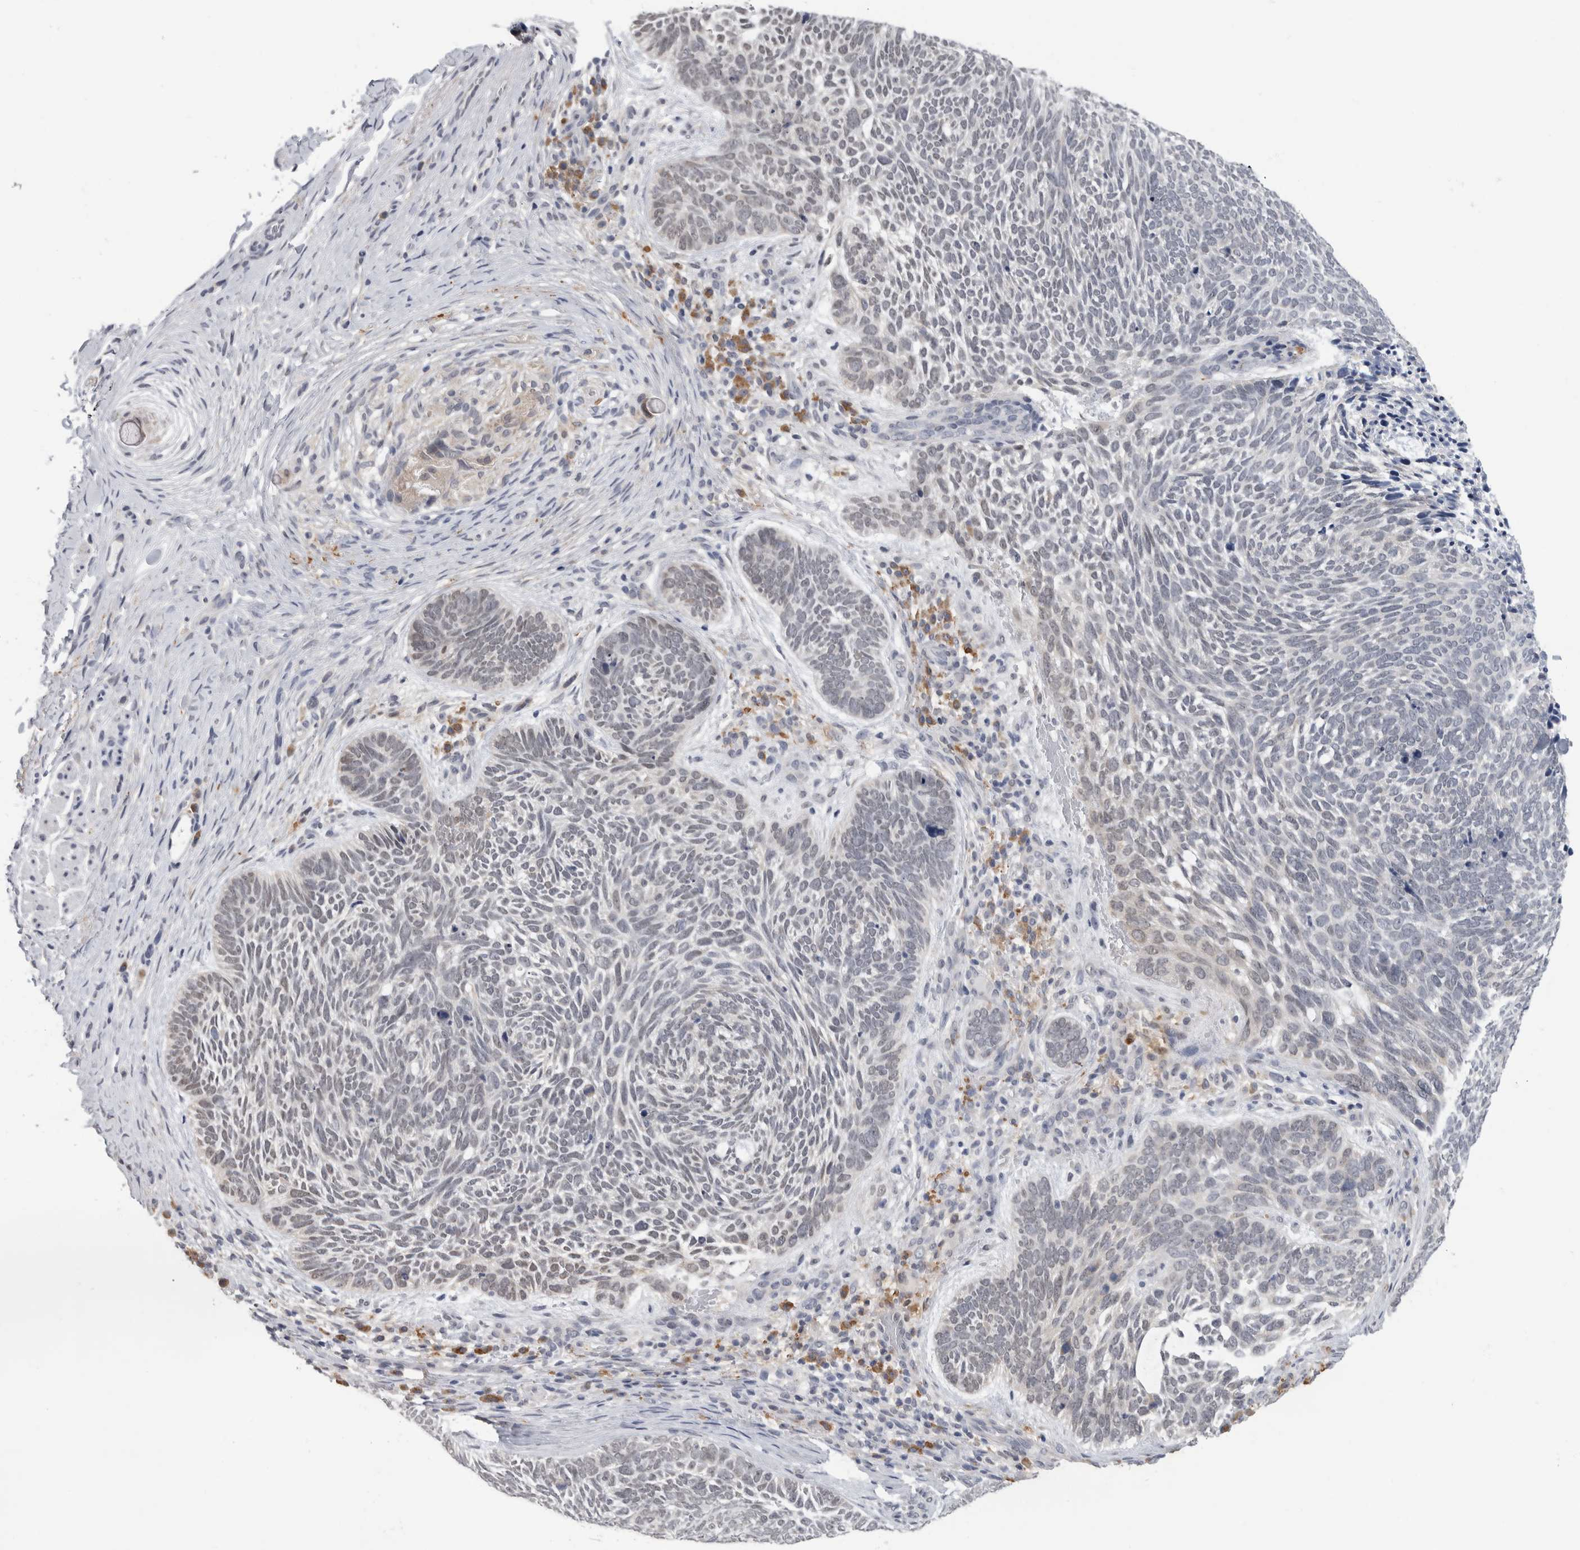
{"staining": {"intensity": "negative", "quantity": "none", "location": "none"}, "tissue": "skin cancer", "cell_type": "Tumor cells", "image_type": "cancer", "snomed": [{"axis": "morphology", "description": "Basal cell carcinoma"}, {"axis": "topography", "description": "Skin"}], "caption": "Immunohistochemical staining of human skin cancer (basal cell carcinoma) displays no significant staining in tumor cells.", "gene": "TMEM242", "patient": {"sex": "female", "age": 85}}